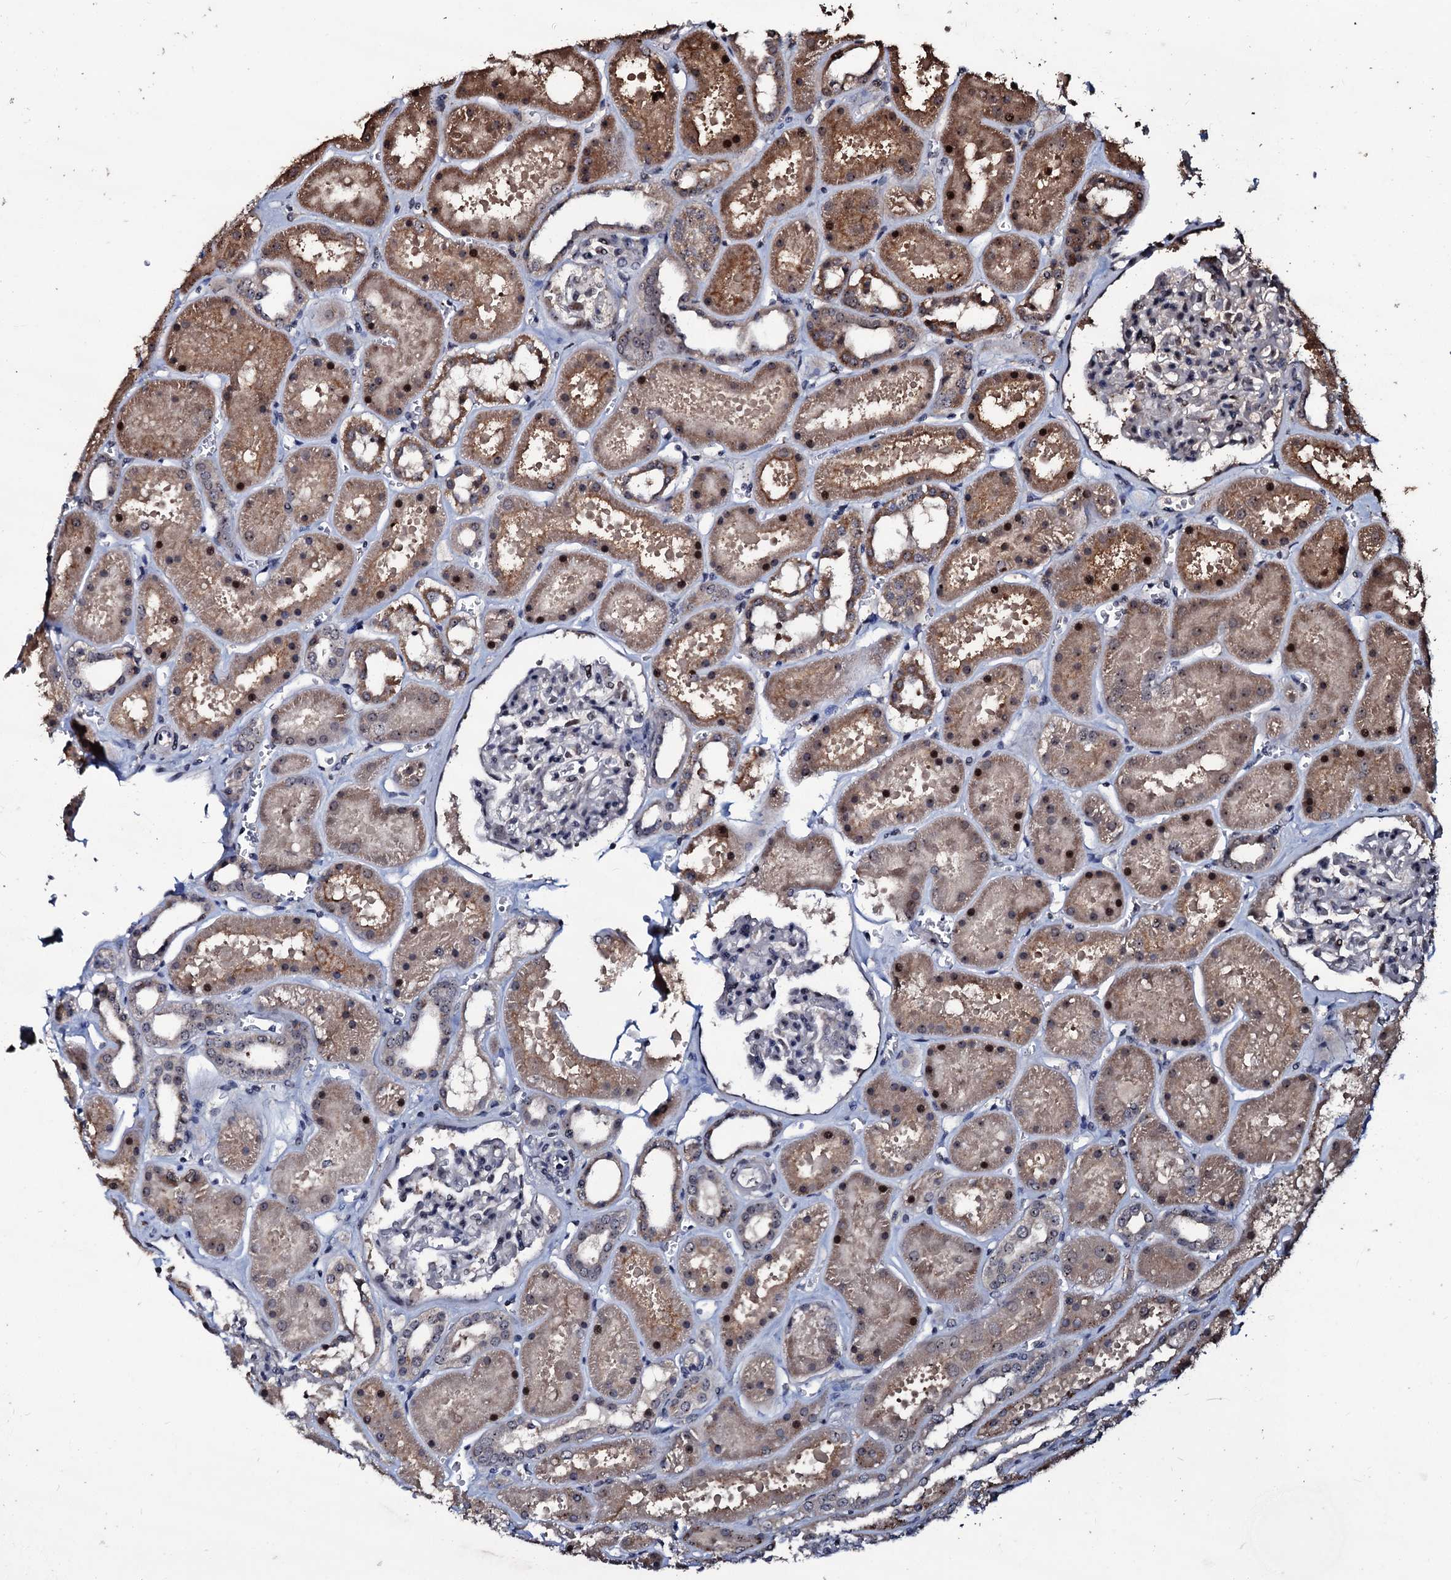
{"staining": {"intensity": "negative", "quantity": "none", "location": "none"}, "tissue": "kidney", "cell_type": "Cells in glomeruli", "image_type": "normal", "snomed": [{"axis": "morphology", "description": "Normal tissue, NOS"}, {"axis": "topography", "description": "Kidney"}], "caption": "Immunohistochemistry of benign human kidney reveals no expression in cells in glomeruli.", "gene": "SUPT7L", "patient": {"sex": "female", "age": 41}}